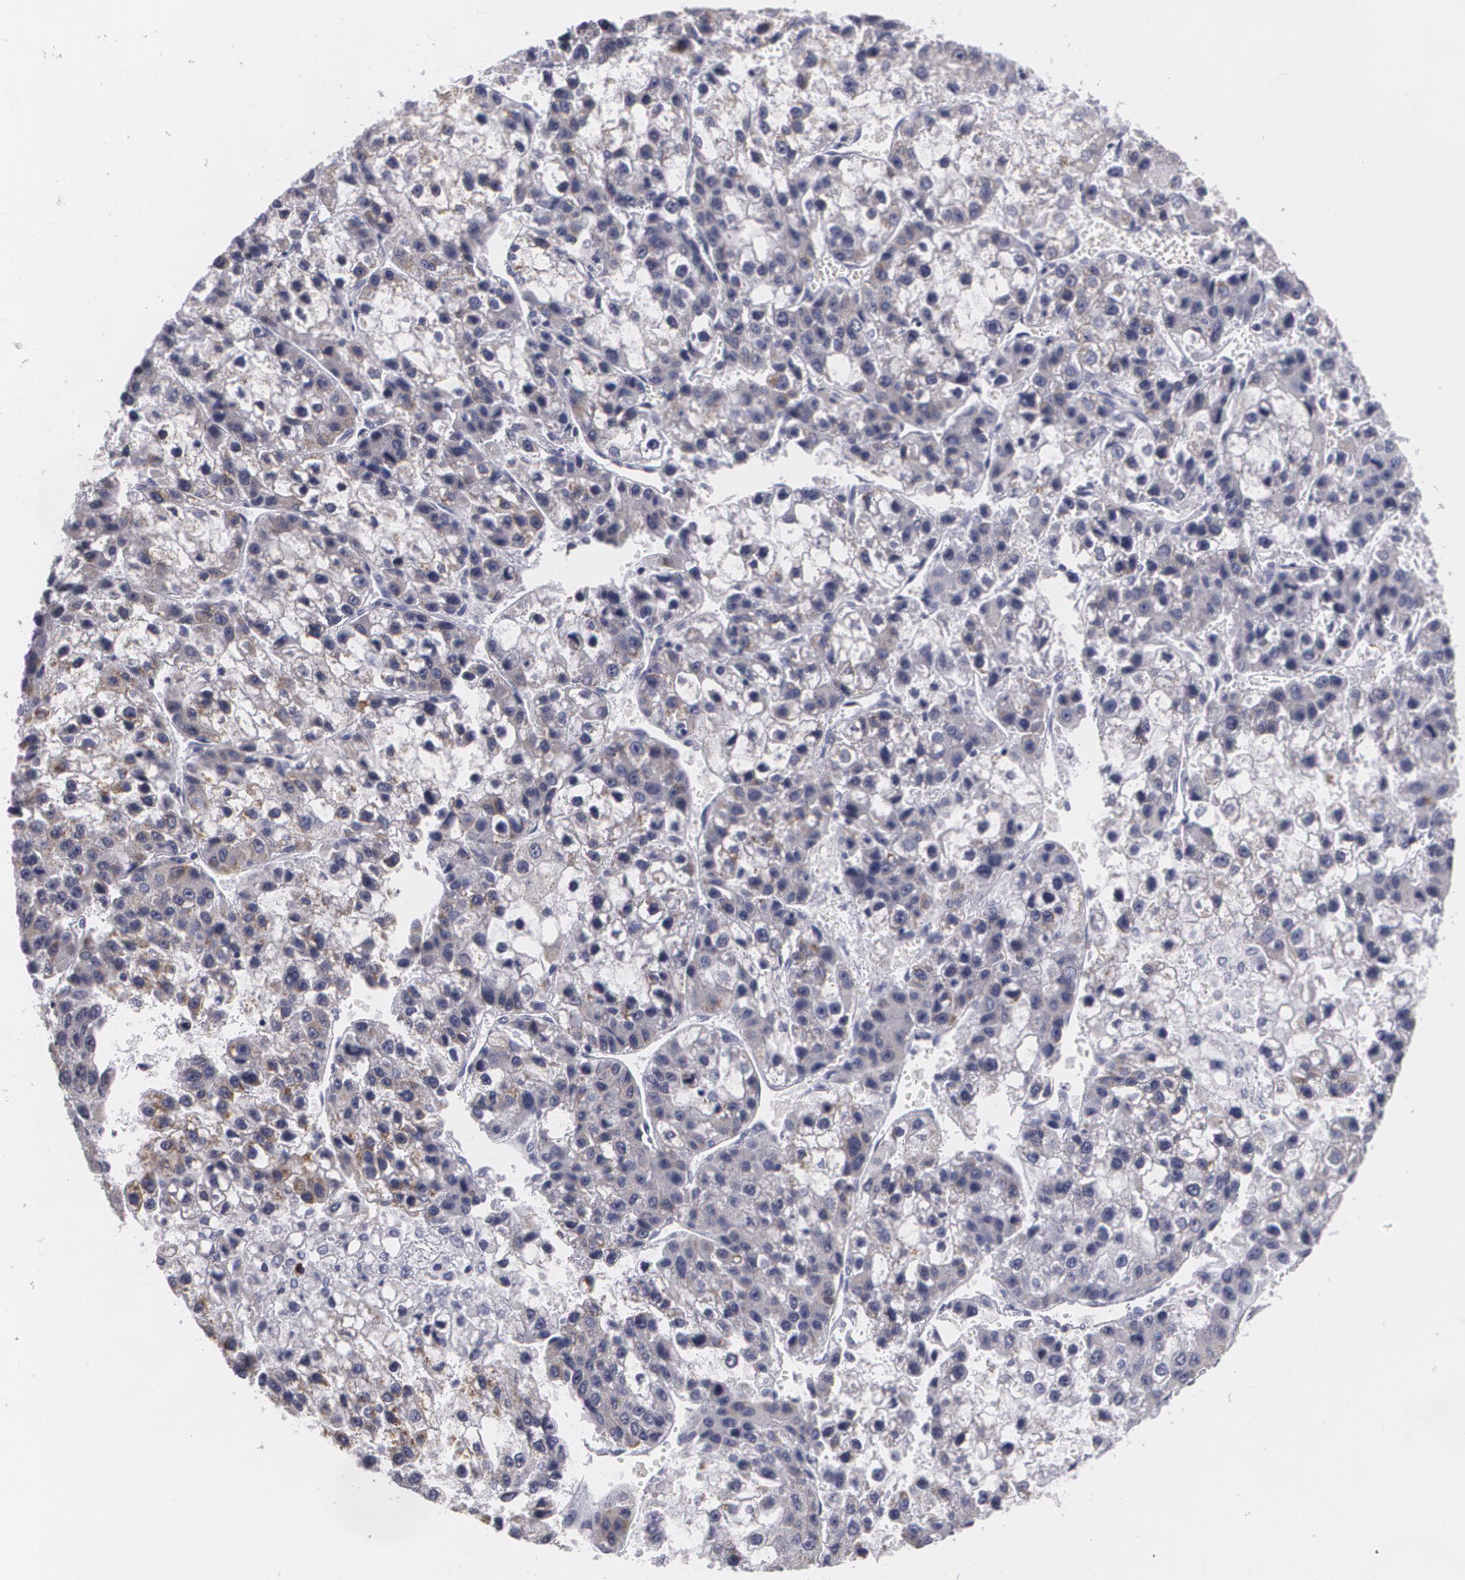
{"staining": {"intensity": "weak", "quantity": "<25%", "location": "cytoplasmic/membranous"}, "tissue": "liver cancer", "cell_type": "Tumor cells", "image_type": "cancer", "snomed": [{"axis": "morphology", "description": "Carcinoma, Hepatocellular, NOS"}, {"axis": "topography", "description": "Liver"}], "caption": "Immunohistochemistry of human hepatocellular carcinoma (liver) displays no positivity in tumor cells.", "gene": "MBNL3", "patient": {"sex": "female", "age": 66}}